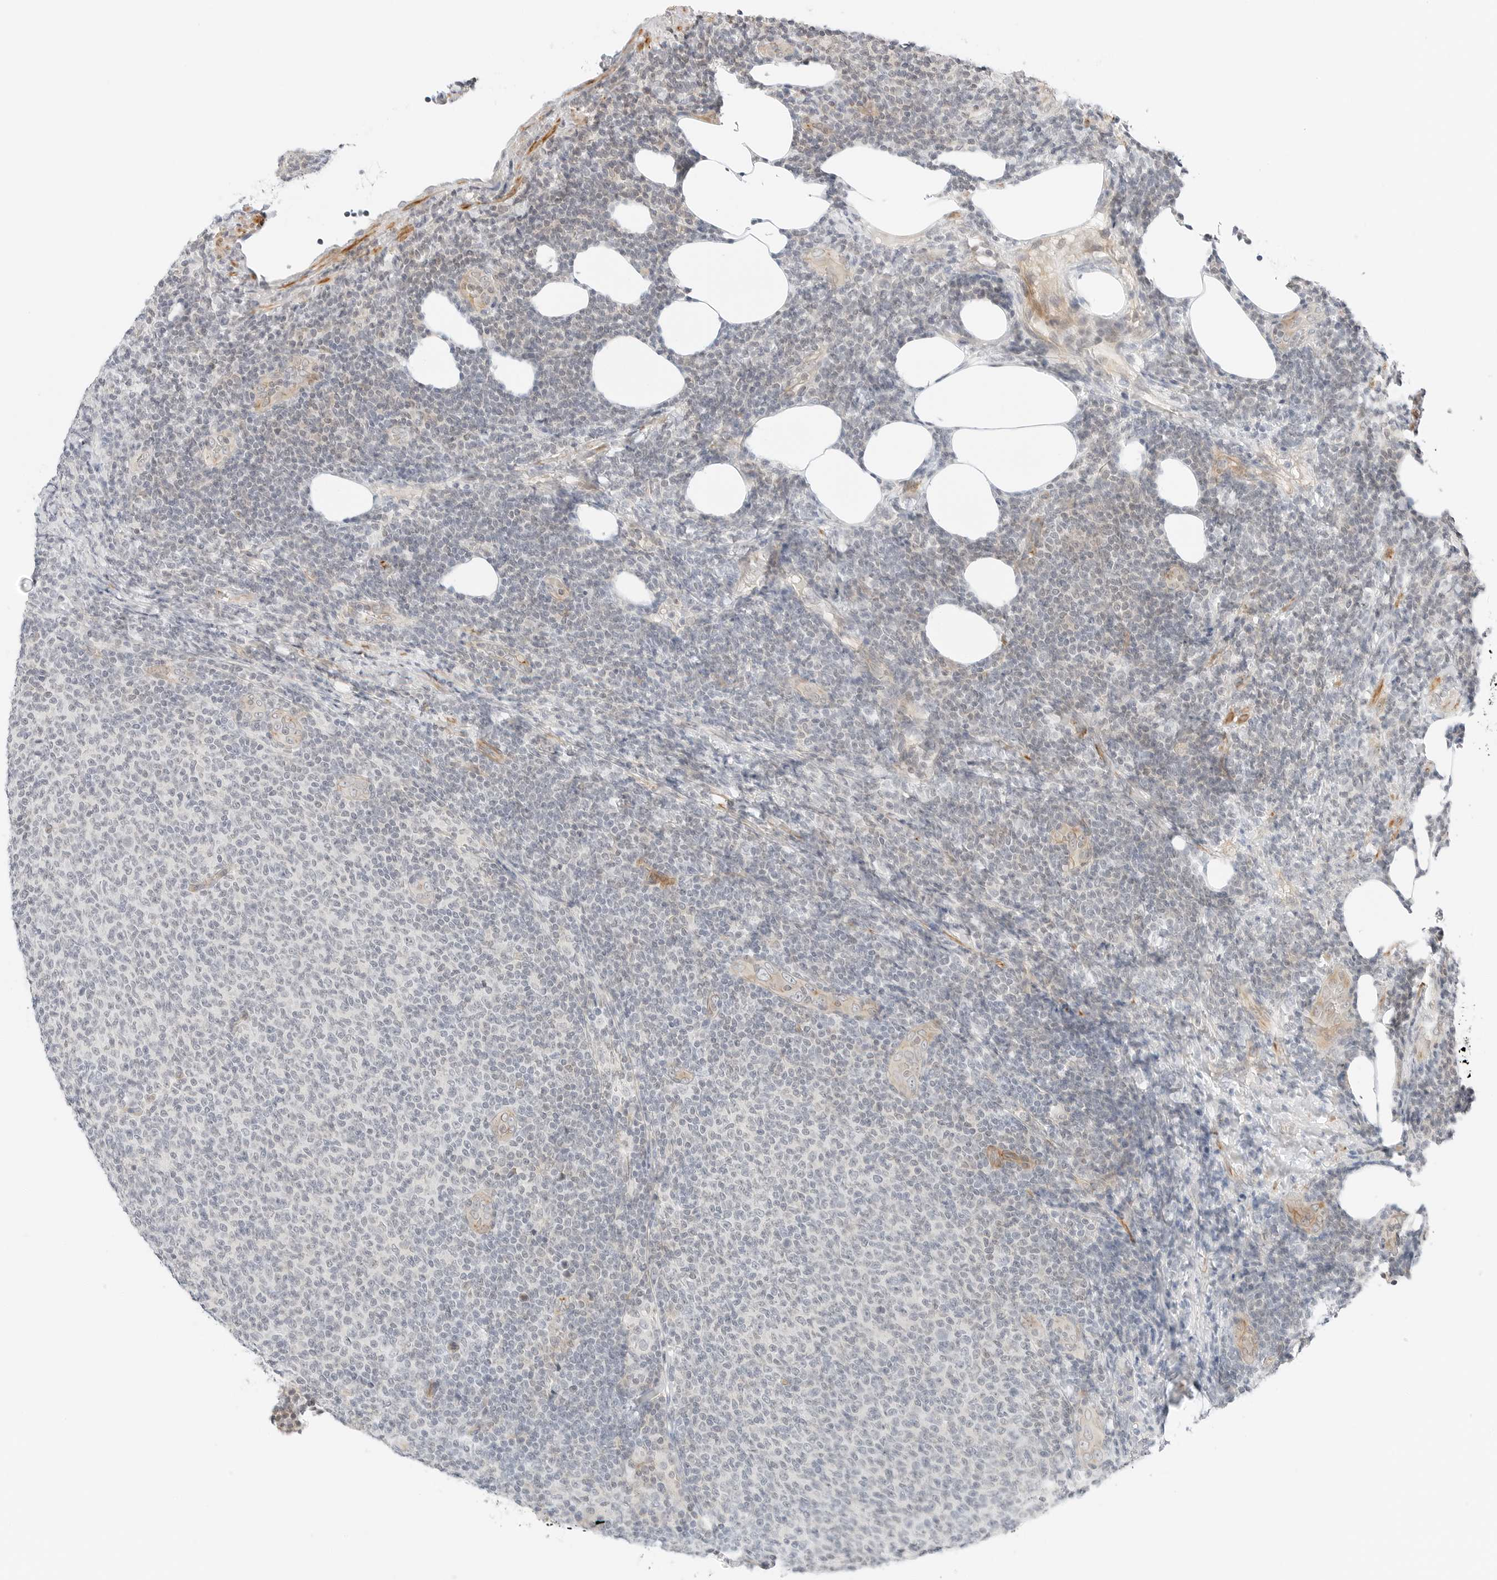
{"staining": {"intensity": "negative", "quantity": "none", "location": "none"}, "tissue": "lymphoma", "cell_type": "Tumor cells", "image_type": "cancer", "snomed": [{"axis": "morphology", "description": "Malignant lymphoma, non-Hodgkin's type, Low grade"}, {"axis": "topography", "description": "Lymph node"}], "caption": "Immunohistochemistry (IHC) micrograph of neoplastic tissue: malignant lymphoma, non-Hodgkin's type (low-grade) stained with DAB (3,3'-diaminobenzidine) shows no significant protein staining in tumor cells. (DAB immunohistochemistry with hematoxylin counter stain).", "gene": "IQCC", "patient": {"sex": "male", "age": 66}}